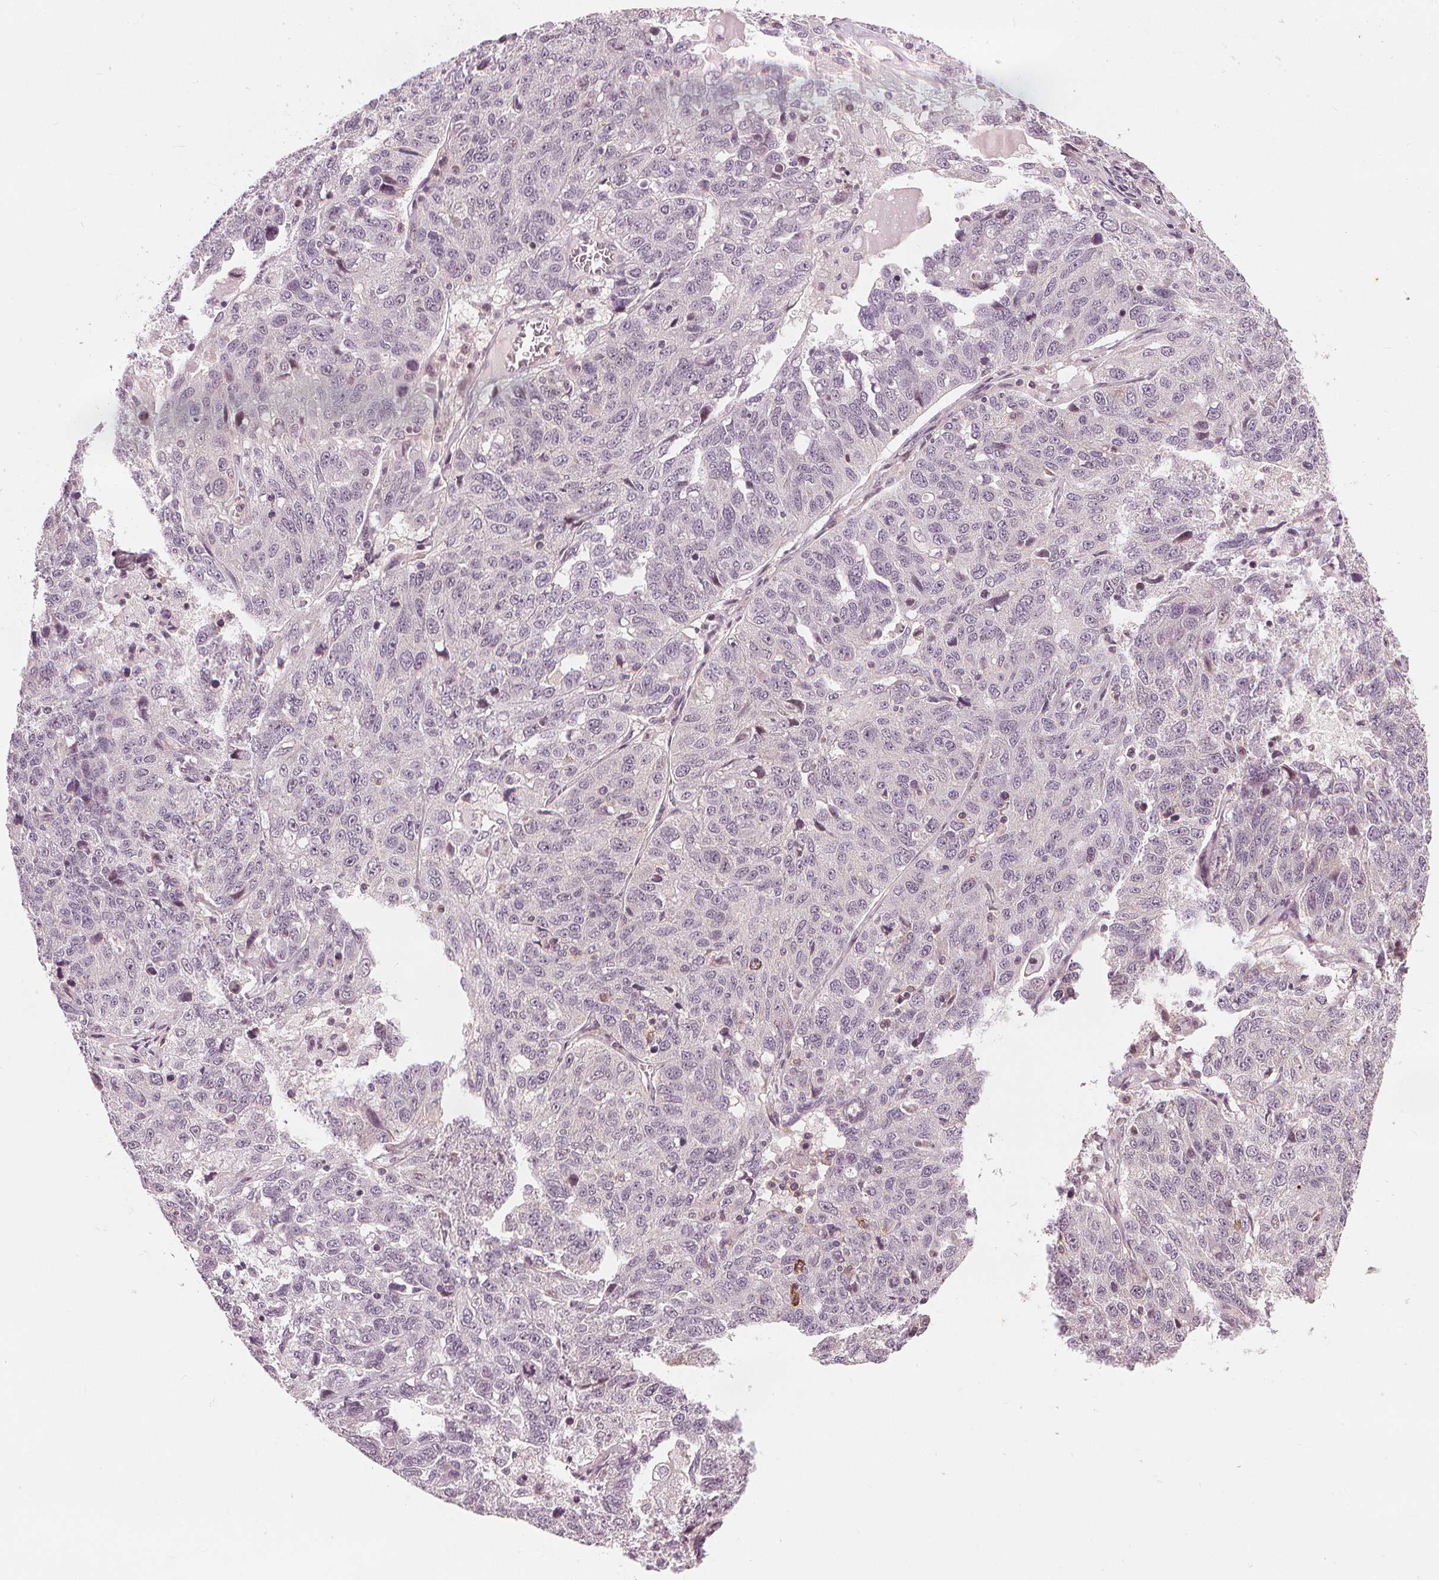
{"staining": {"intensity": "negative", "quantity": "none", "location": "none"}, "tissue": "ovarian cancer", "cell_type": "Tumor cells", "image_type": "cancer", "snomed": [{"axis": "morphology", "description": "Cystadenocarcinoma, serous, NOS"}, {"axis": "topography", "description": "Ovary"}], "caption": "This is an immunohistochemistry (IHC) image of ovarian serous cystadenocarcinoma. There is no positivity in tumor cells.", "gene": "SLC34A1", "patient": {"sex": "female", "age": 71}}